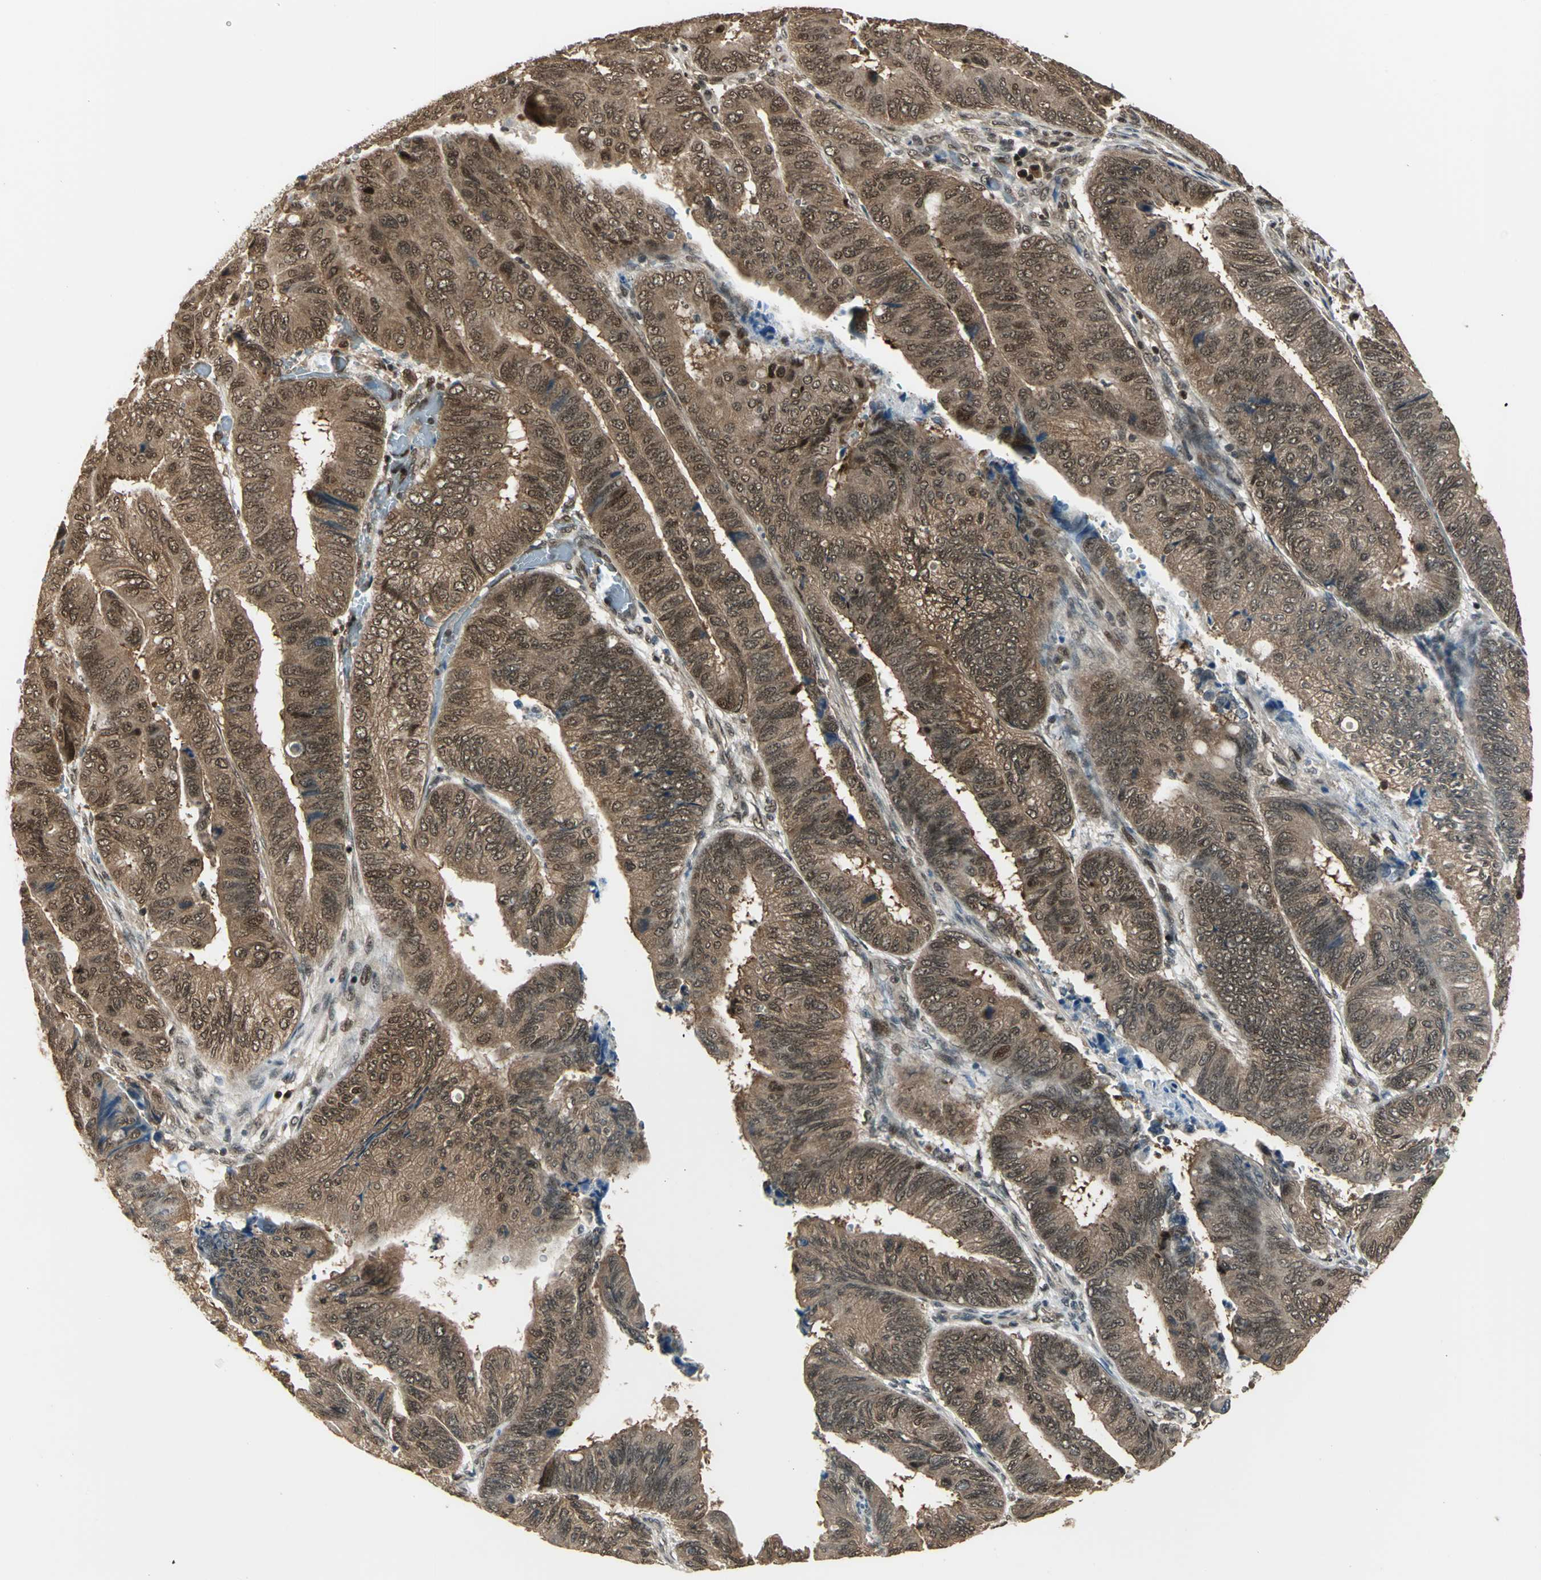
{"staining": {"intensity": "moderate", "quantity": ">75%", "location": "cytoplasmic/membranous,nuclear"}, "tissue": "colorectal cancer", "cell_type": "Tumor cells", "image_type": "cancer", "snomed": [{"axis": "morphology", "description": "Normal tissue, NOS"}, {"axis": "morphology", "description": "Adenocarcinoma, NOS"}, {"axis": "topography", "description": "Rectum"}, {"axis": "topography", "description": "Peripheral nerve tissue"}], "caption": "The immunohistochemical stain highlights moderate cytoplasmic/membranous and nuclear staining in tumor cells of colorectal adenocarcinoma tissue. (Stains: DAB (3,3'-diaminobenzidine) in brown, nuclei in blue, Microscopy: brightfield microscopy at high magnification).", "gene": "PSMC3", "patient": {"sex": "male", "age": 92}}